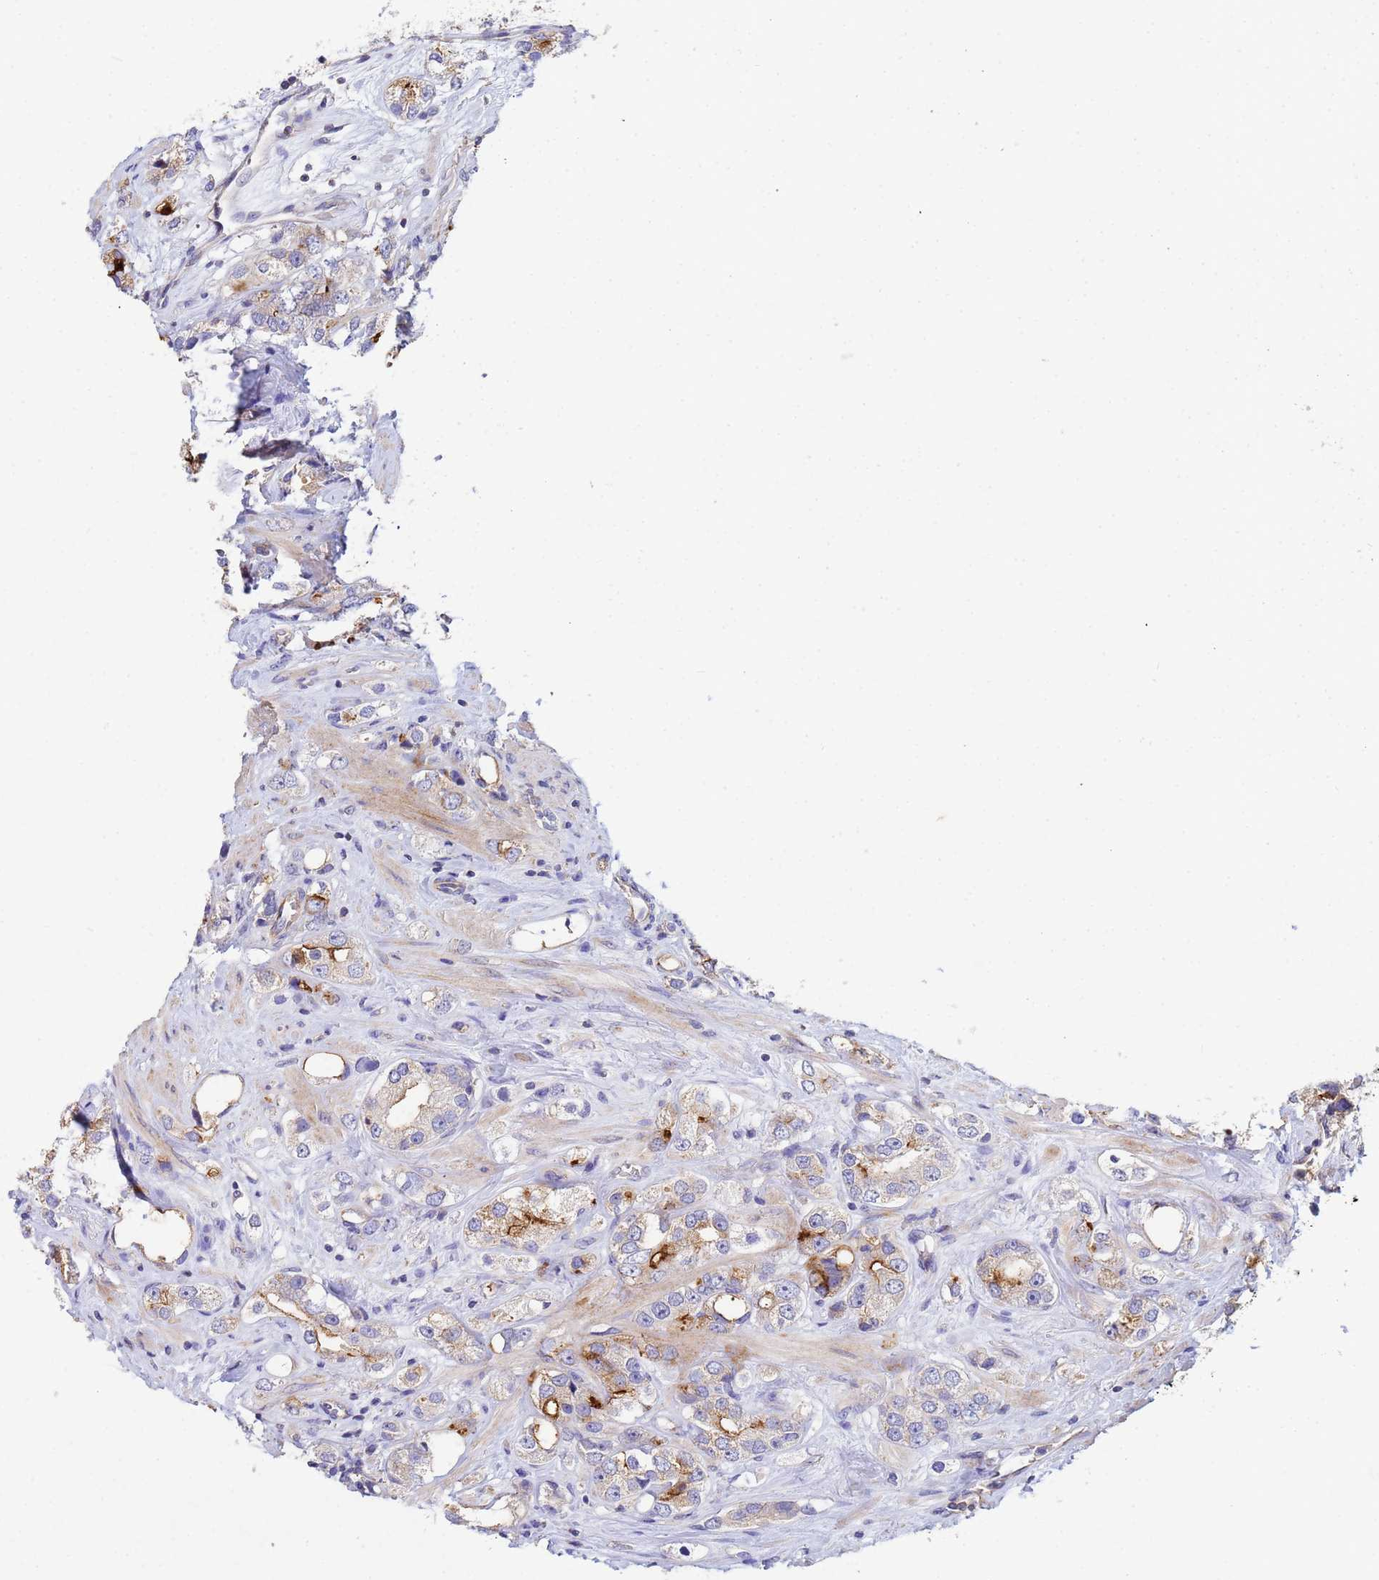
{"staining": {"intensity": "moderate", "quantity": "25%-75%", "location": "cytoplasmic/membranous"}, "tissue": "prostate cancer", "cell_type": "Tumor cells", "image_type": "cancer", "snomed": [{"axis": "morphology", "description": "Adenocarcinoma, NOS"}, {"axis": "topography", "description": "Prostate"}], "caption": "Immunohistochemistry (DAB) staining of prostate cancer displays moderate cytoplasmic/membranous protein staining in approximately 25%-75% of tumor cells.", "gene": "CDC34", "patient": {"sex": "male", "age": 79}}